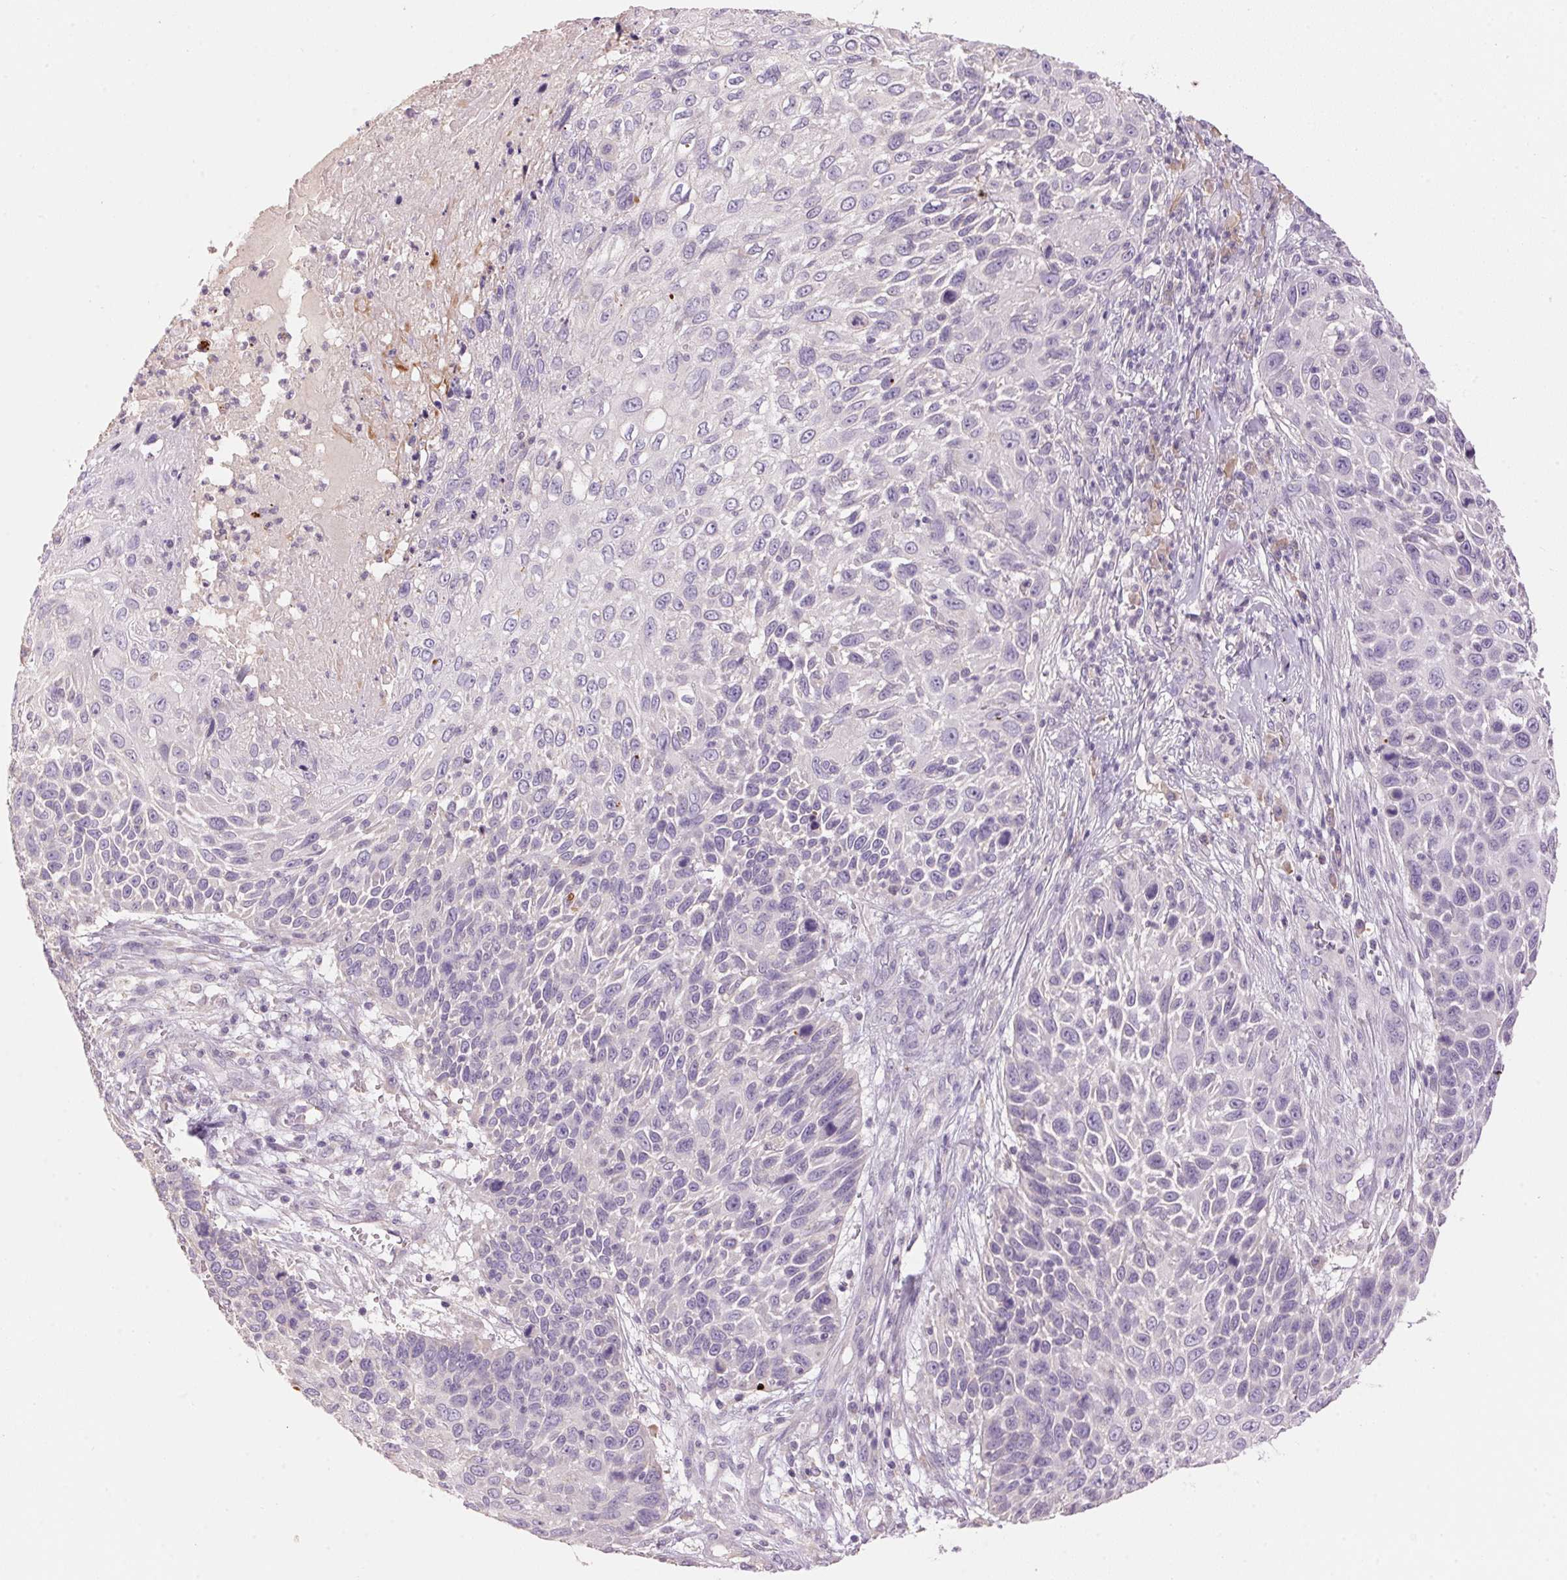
{"staining": {"intensity": "negative", "quantity": "none", "location": "none"}, "tissue": "skin cancer", "cell_type": "Tumor cells", "image_type": "cancer", "snomed": [{"axis": "morphology", "description": "Squamous cell carcinoma, NOS"}, {"axis": "topography", "description": "Skin"}], "caption": "This is an IHC photomicrograph of squamous cell carcinoma (skin). There is no staining in tumor cells.", "gene": "LYZL6", "patient": {"sex": "male", "age": 92}}